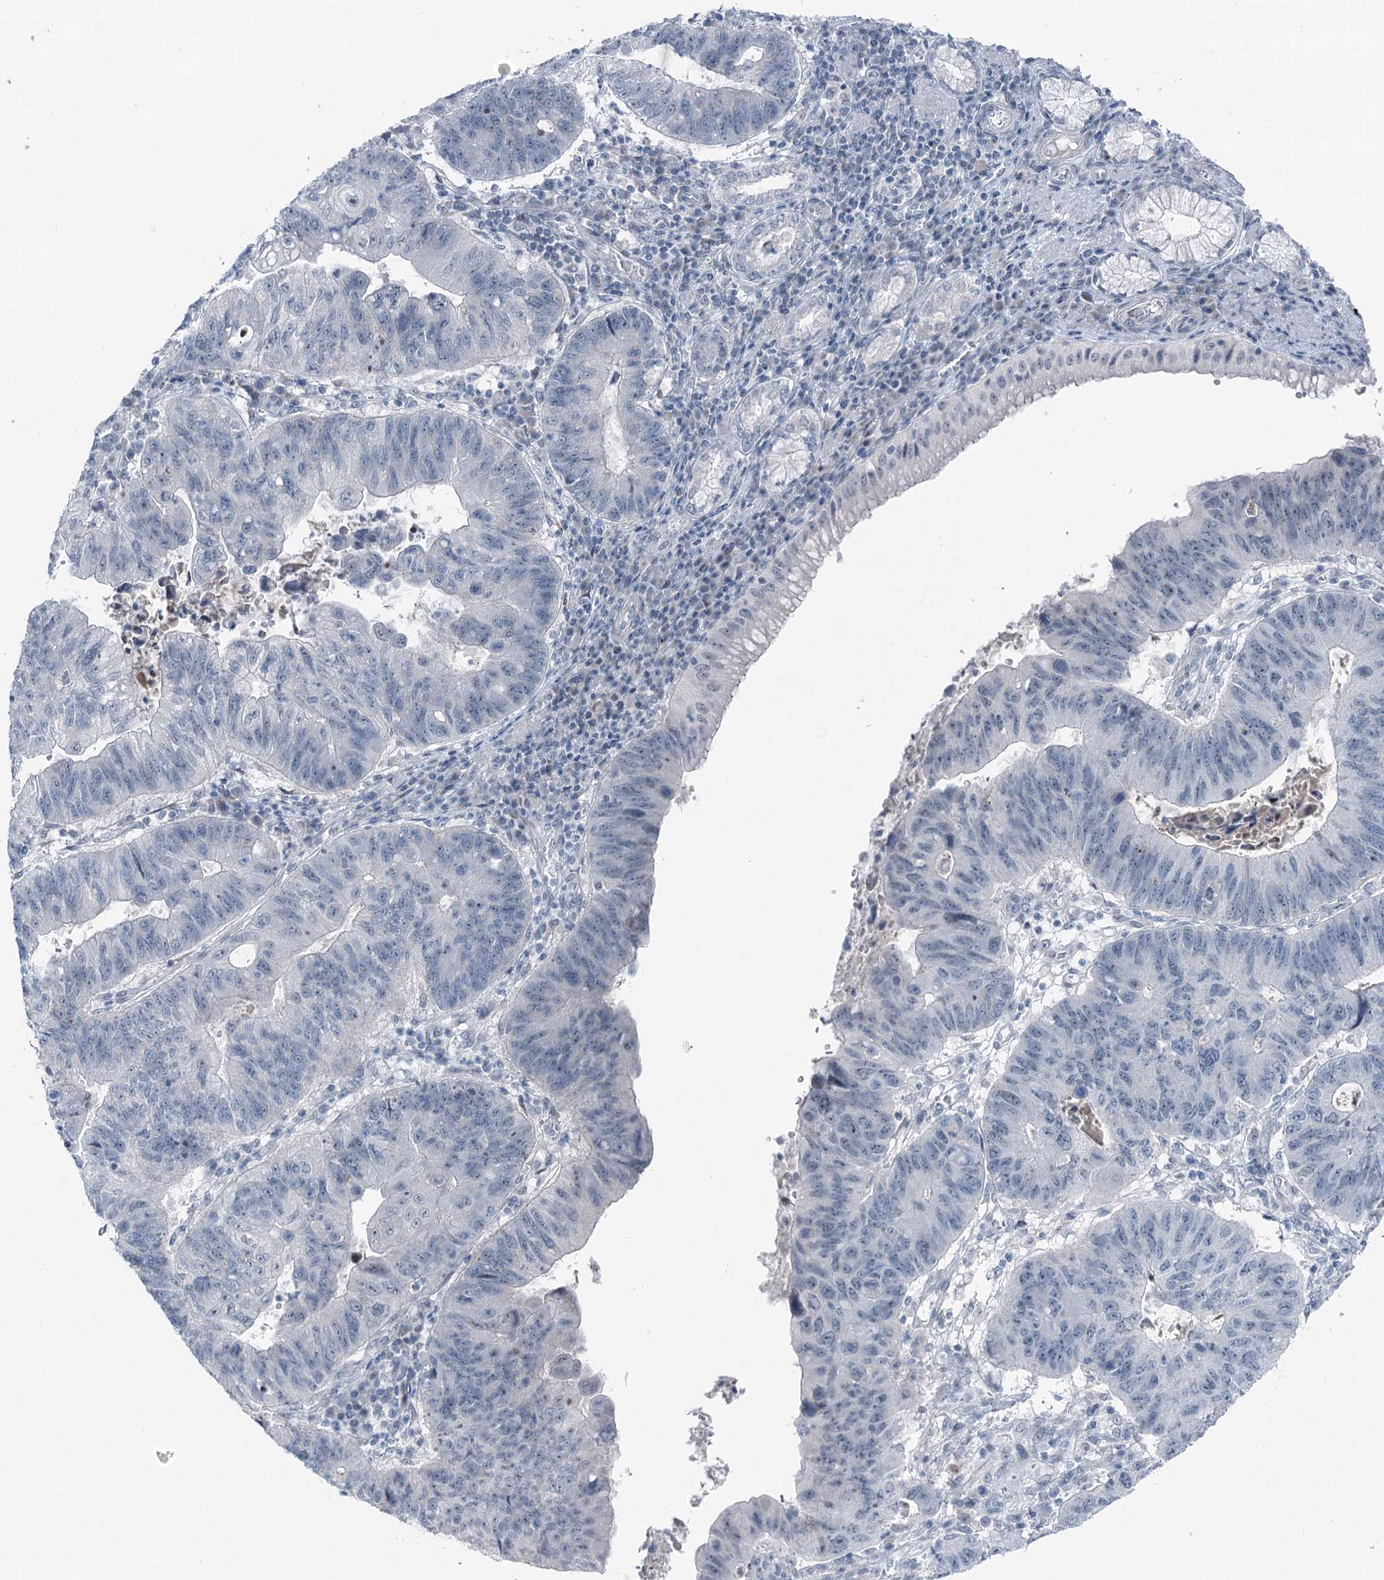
{"staining": {"intensity": "negative", "quantity": "none", "location": "none"}, "tissue": "stomach cancer", "cell_type": "Tumor cells", "image_type": "cancer", "snomed": [{"axis": "morphology", "description": "Adenocarcinoma, NOS"}, {"axis": "topography", "description": "Stomach"}], "caption": "There is no significant positivity in tumor cells of stomach adenocarcinoma. (Brightfield microscopy of DAB immunohistochemistry (IHC) at high magnification).", "gene": "STEEP1", "patient": {"sex": "male", "age": 59}}